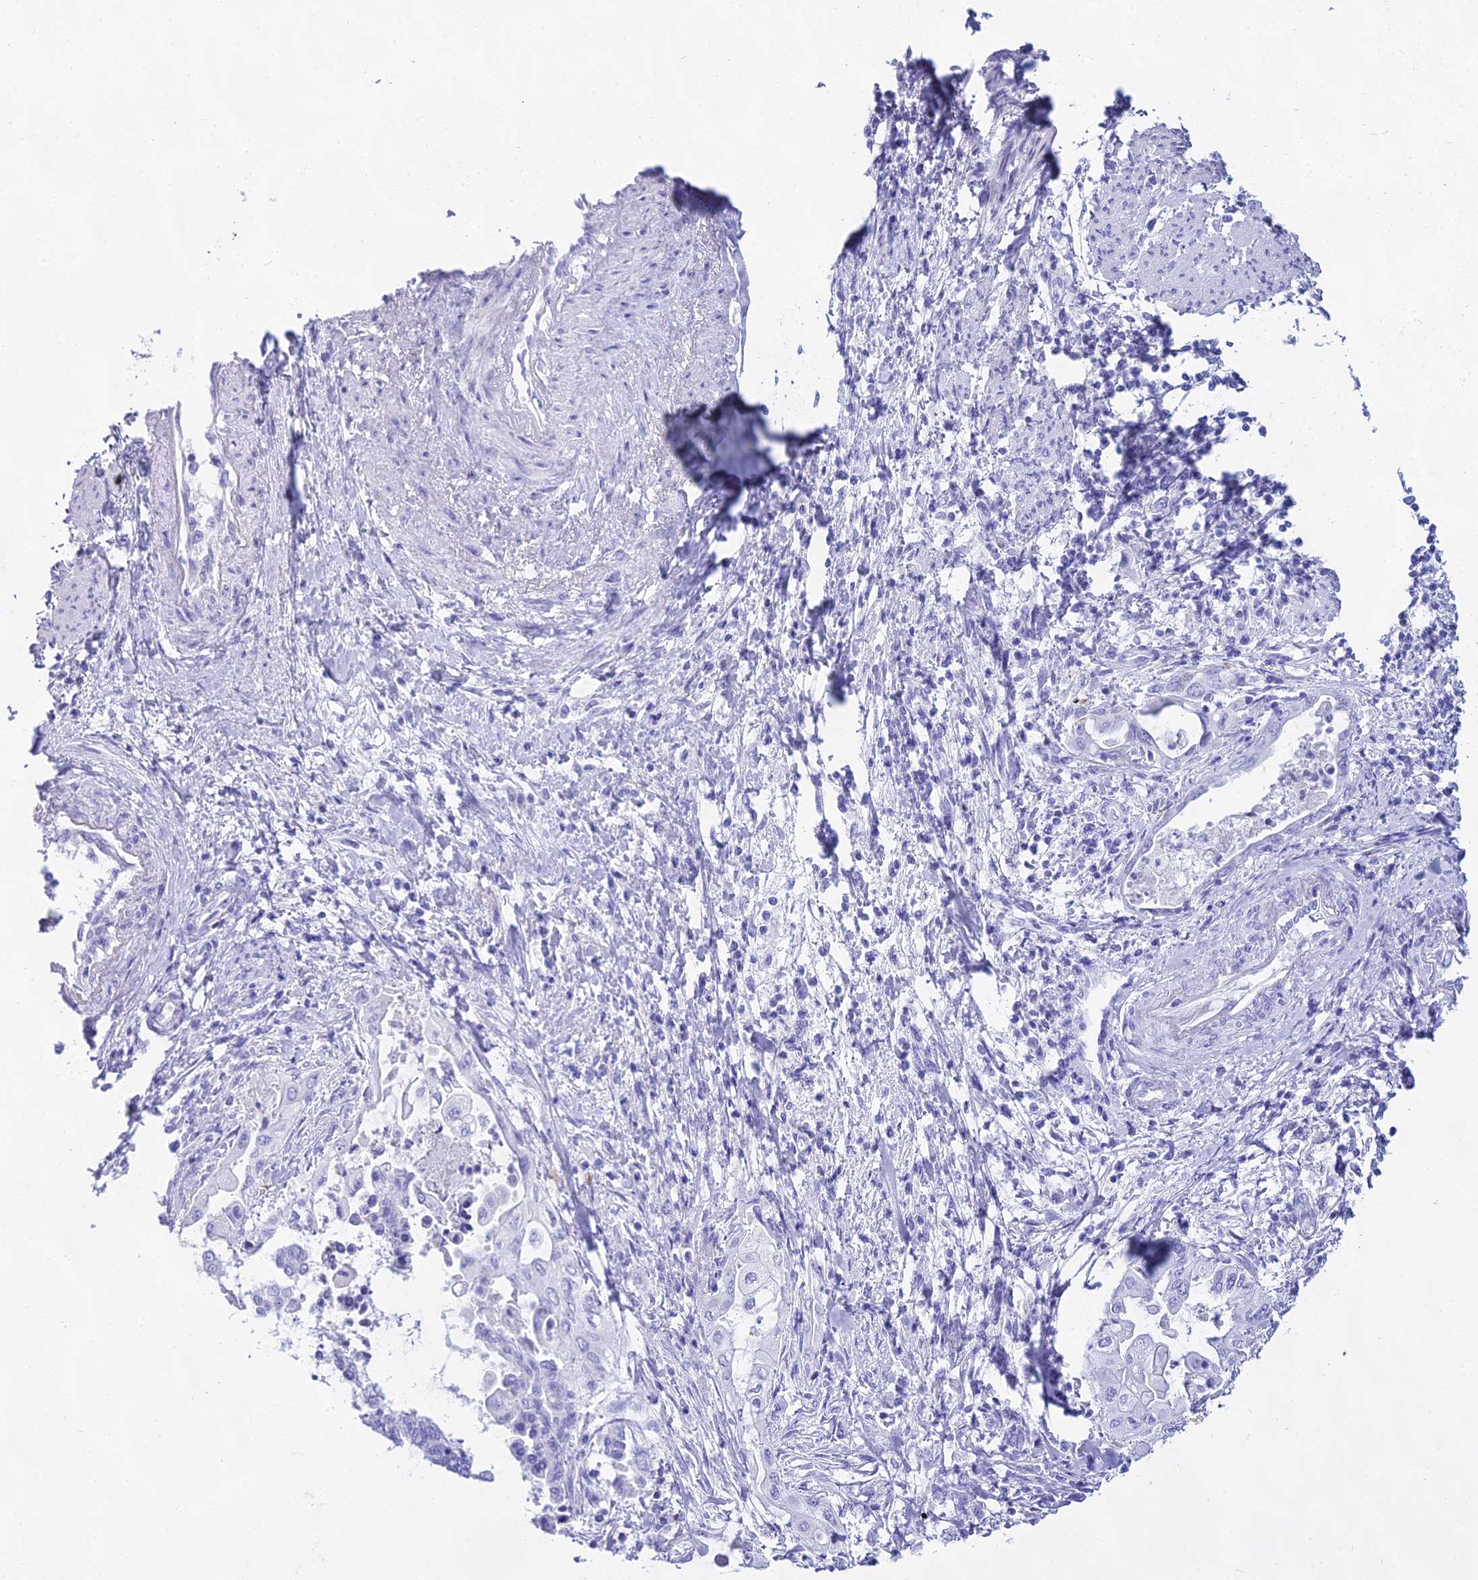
{"staining": {"intensity": "negative", "quantity": "none", "location": "none"}, "tissue": "endometrial cancer", "cell_type": "Tumor cells", "image_type": "cancer", "snomed": [{"axis": "morphology", "description": "Adenocarcinoma, NOS"}, {"axis": "topography", "description": "Uterus"}, {"axis": "topography", "description": "Endometrium"}], "caption": "A high-resolution image shows IHC staining of endometrial adenocarcinoma, which displays no significant expression in tumor cells. Brightfield microscopy of immunohistochemistry stained with DAB (3,3'-diaminobenzidine) (brown) and hematoxylin (blue), captured at high magnification.", "gene": "CGB2", "patient": {"sex": "female", "age": 70}}